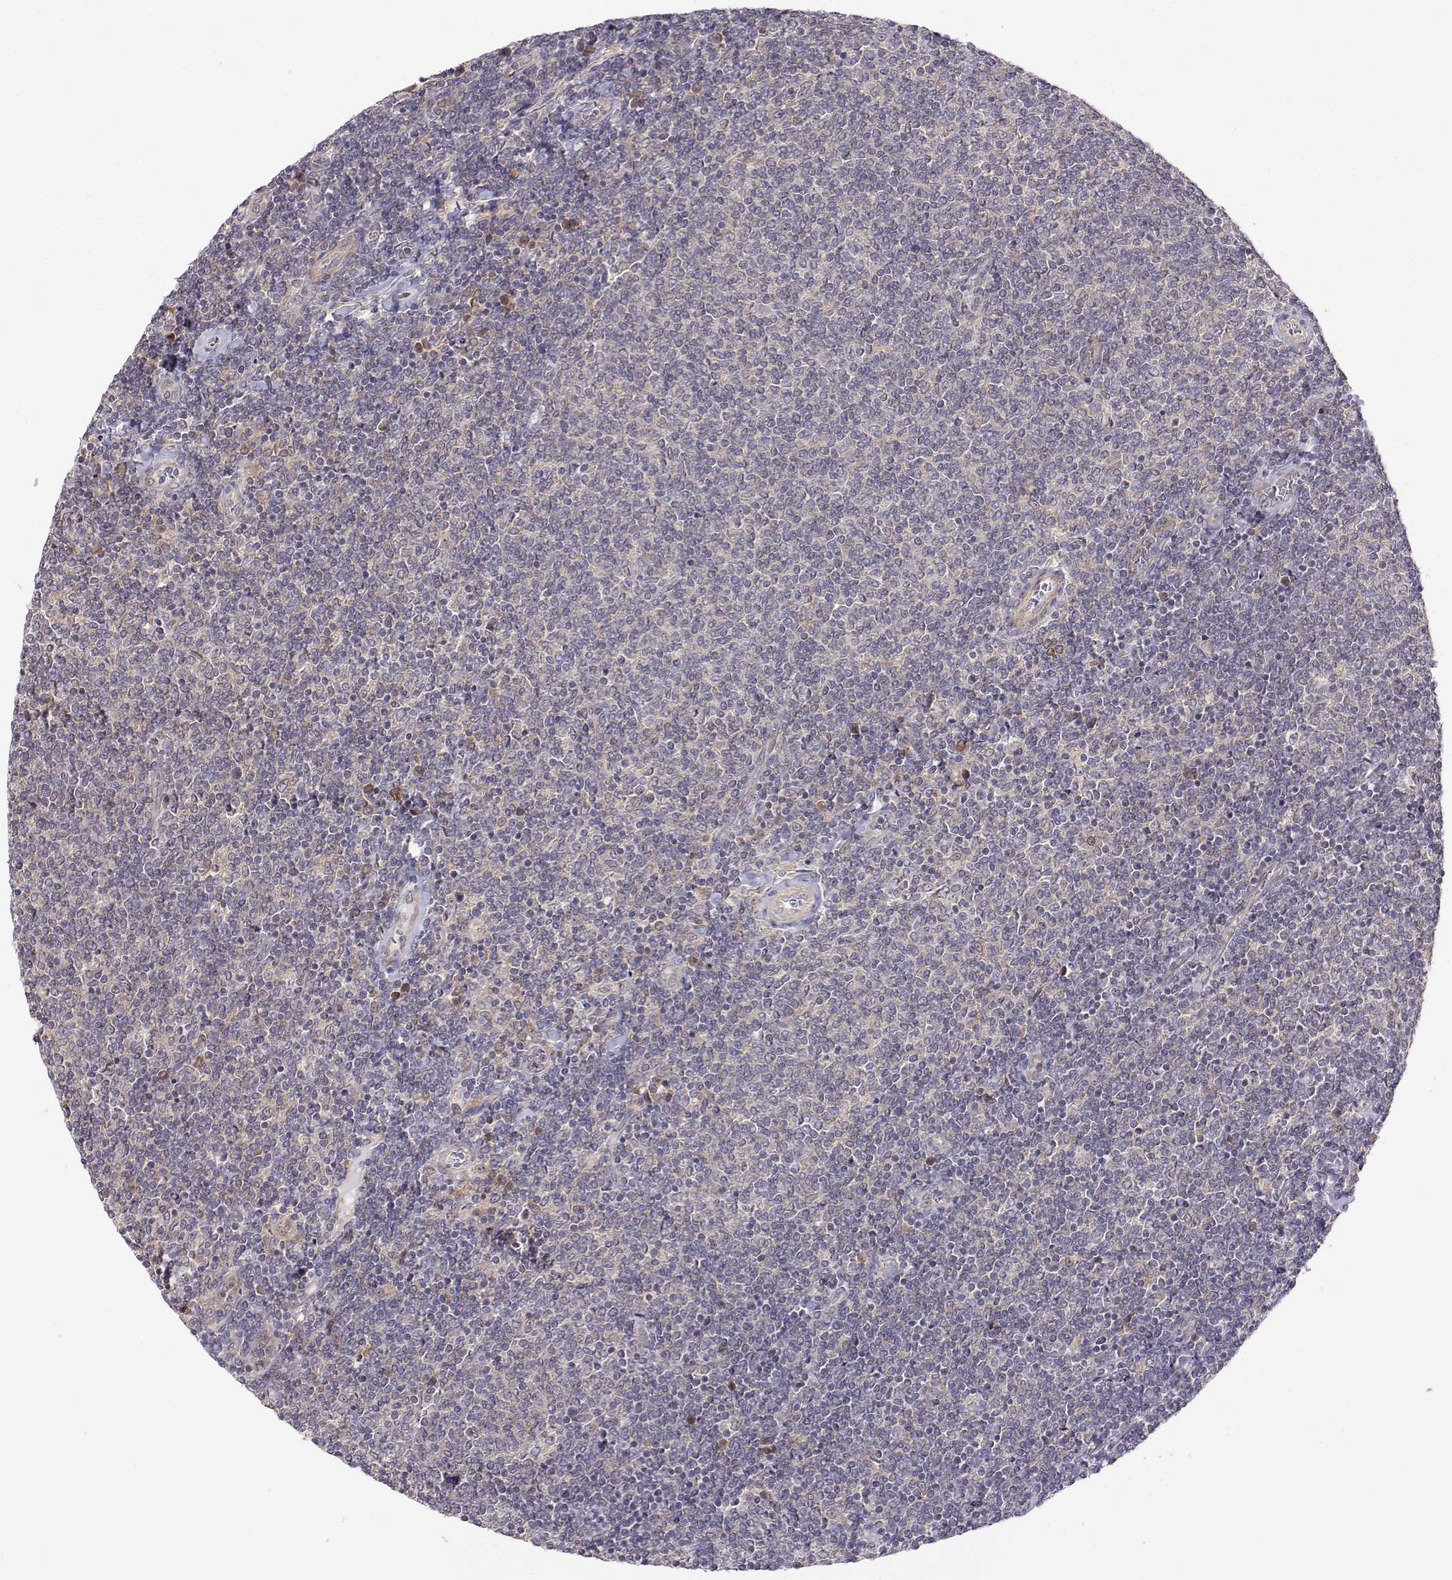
{"staining": {"intensity": "negative", "quantity": "none", "location": "none"}, "tissue": "lymphoma", "cell_type": "Tumor cells", "image_type": "cancer", "snomed": [{"axis": "morphology", "description": "Malignant lymphoma, non-Hodgkin's type, Low grade"}, {"axis": "topography", "description": "Lymph node"}], "caption": "DAB immunohistochemical staining of human low-grade malignant lymphoma, non-Hodgkin's type shows no significant staining in tumor cells. (IHC, brightfield microscopy, high magnification).", "gene": "PAIP1", "patient": {"sex": "male", "age": 52}}